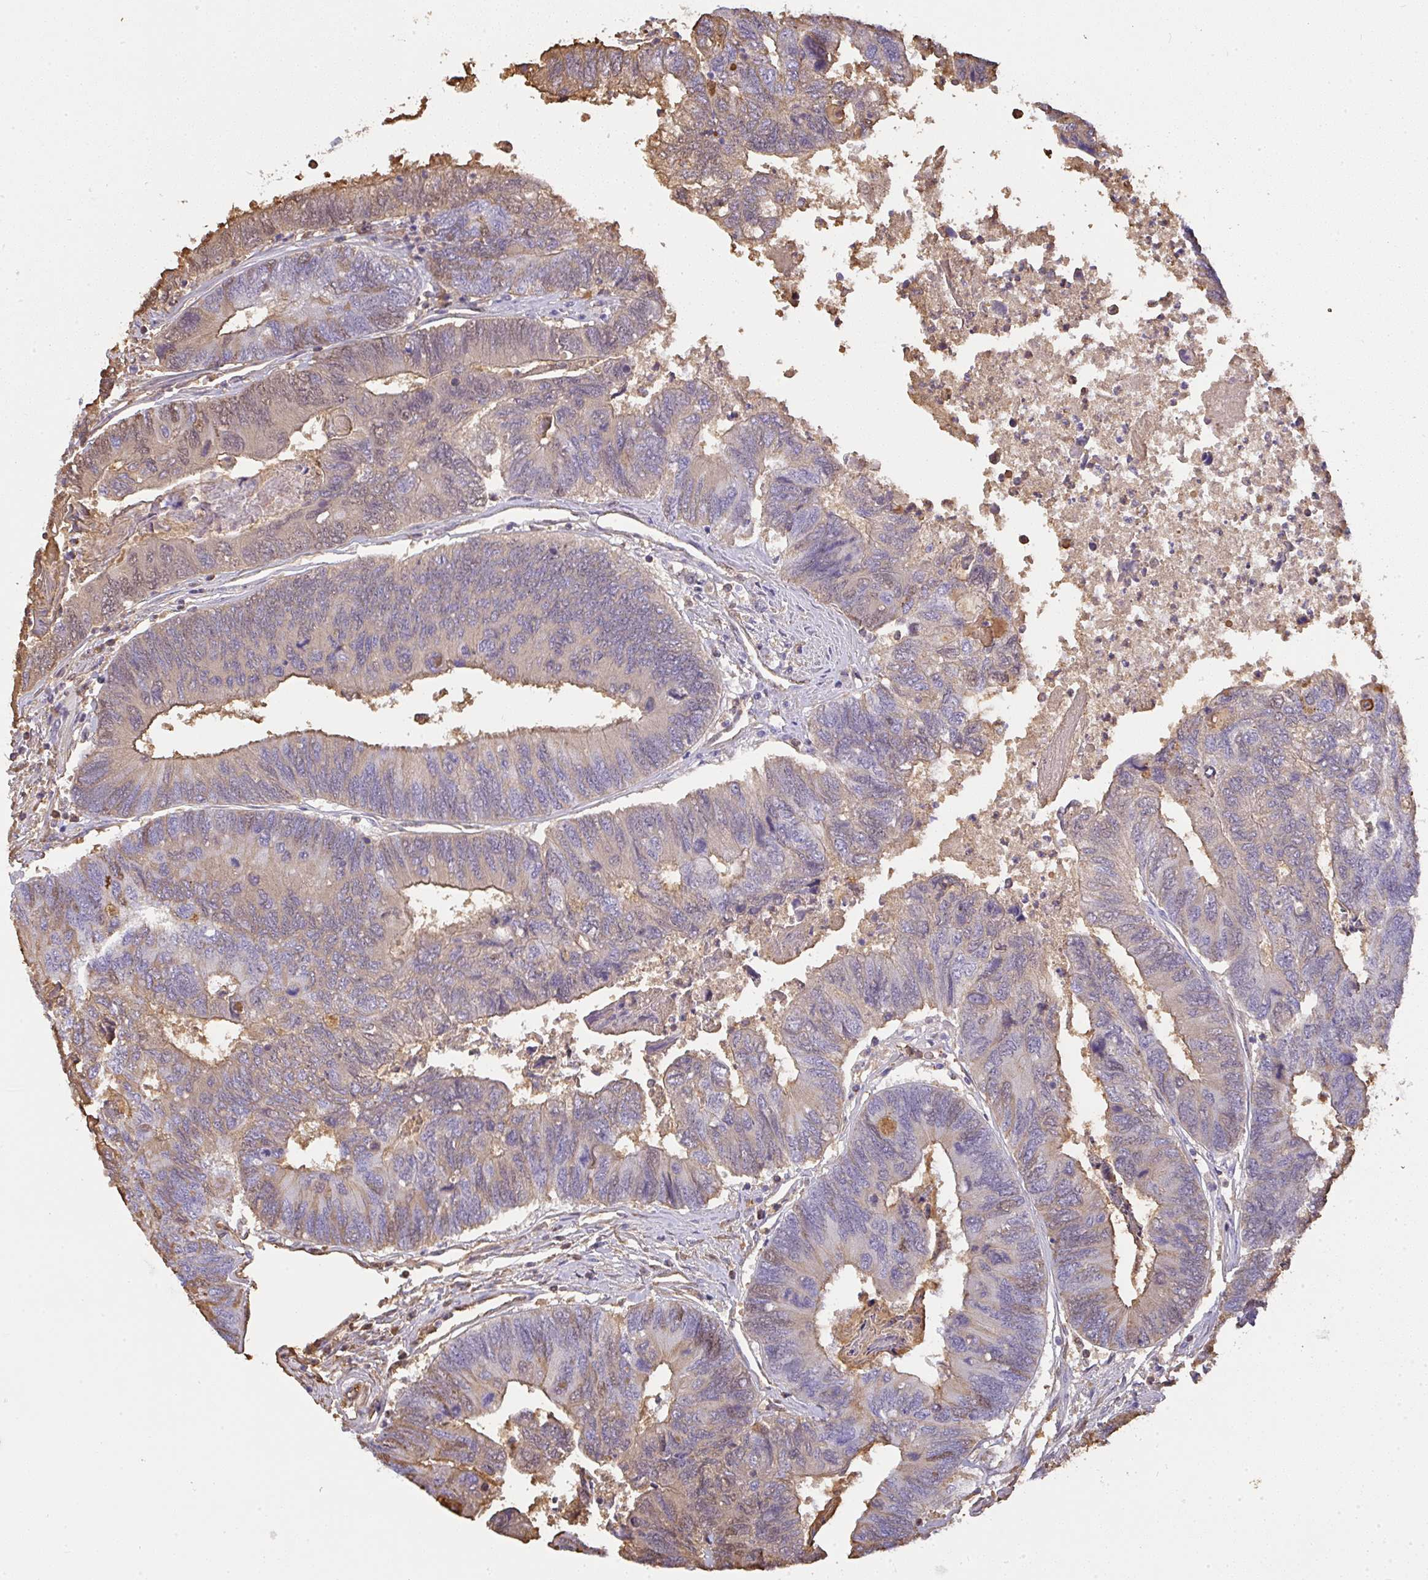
{"staining": {"intensity": "moderate", "quantity": "<25%", "location": "cytoplasmic/membranous"}, "tissue": "colorectal cancer", "cell_type": "Tumor cells", "image_type": "cancer", "snomed": [{"axis": "morphology", "description": "Adenocarcinoma, NOS"}, {"axis": "topography", "description": "Colon"}], "caption": "High-magnification brightfield microscopy of colorectal adenocarcinoma stained with DAB (3,3'-diaminobenzidine) (brown) and counterstained with hematoxylin (blue). tumor cells exhibit moderate cytoplasmic/membranous positivity is present in approximately<25% of cells.", "gene": "SMYD5", "patient": {"sex": "female", "age": 67}}